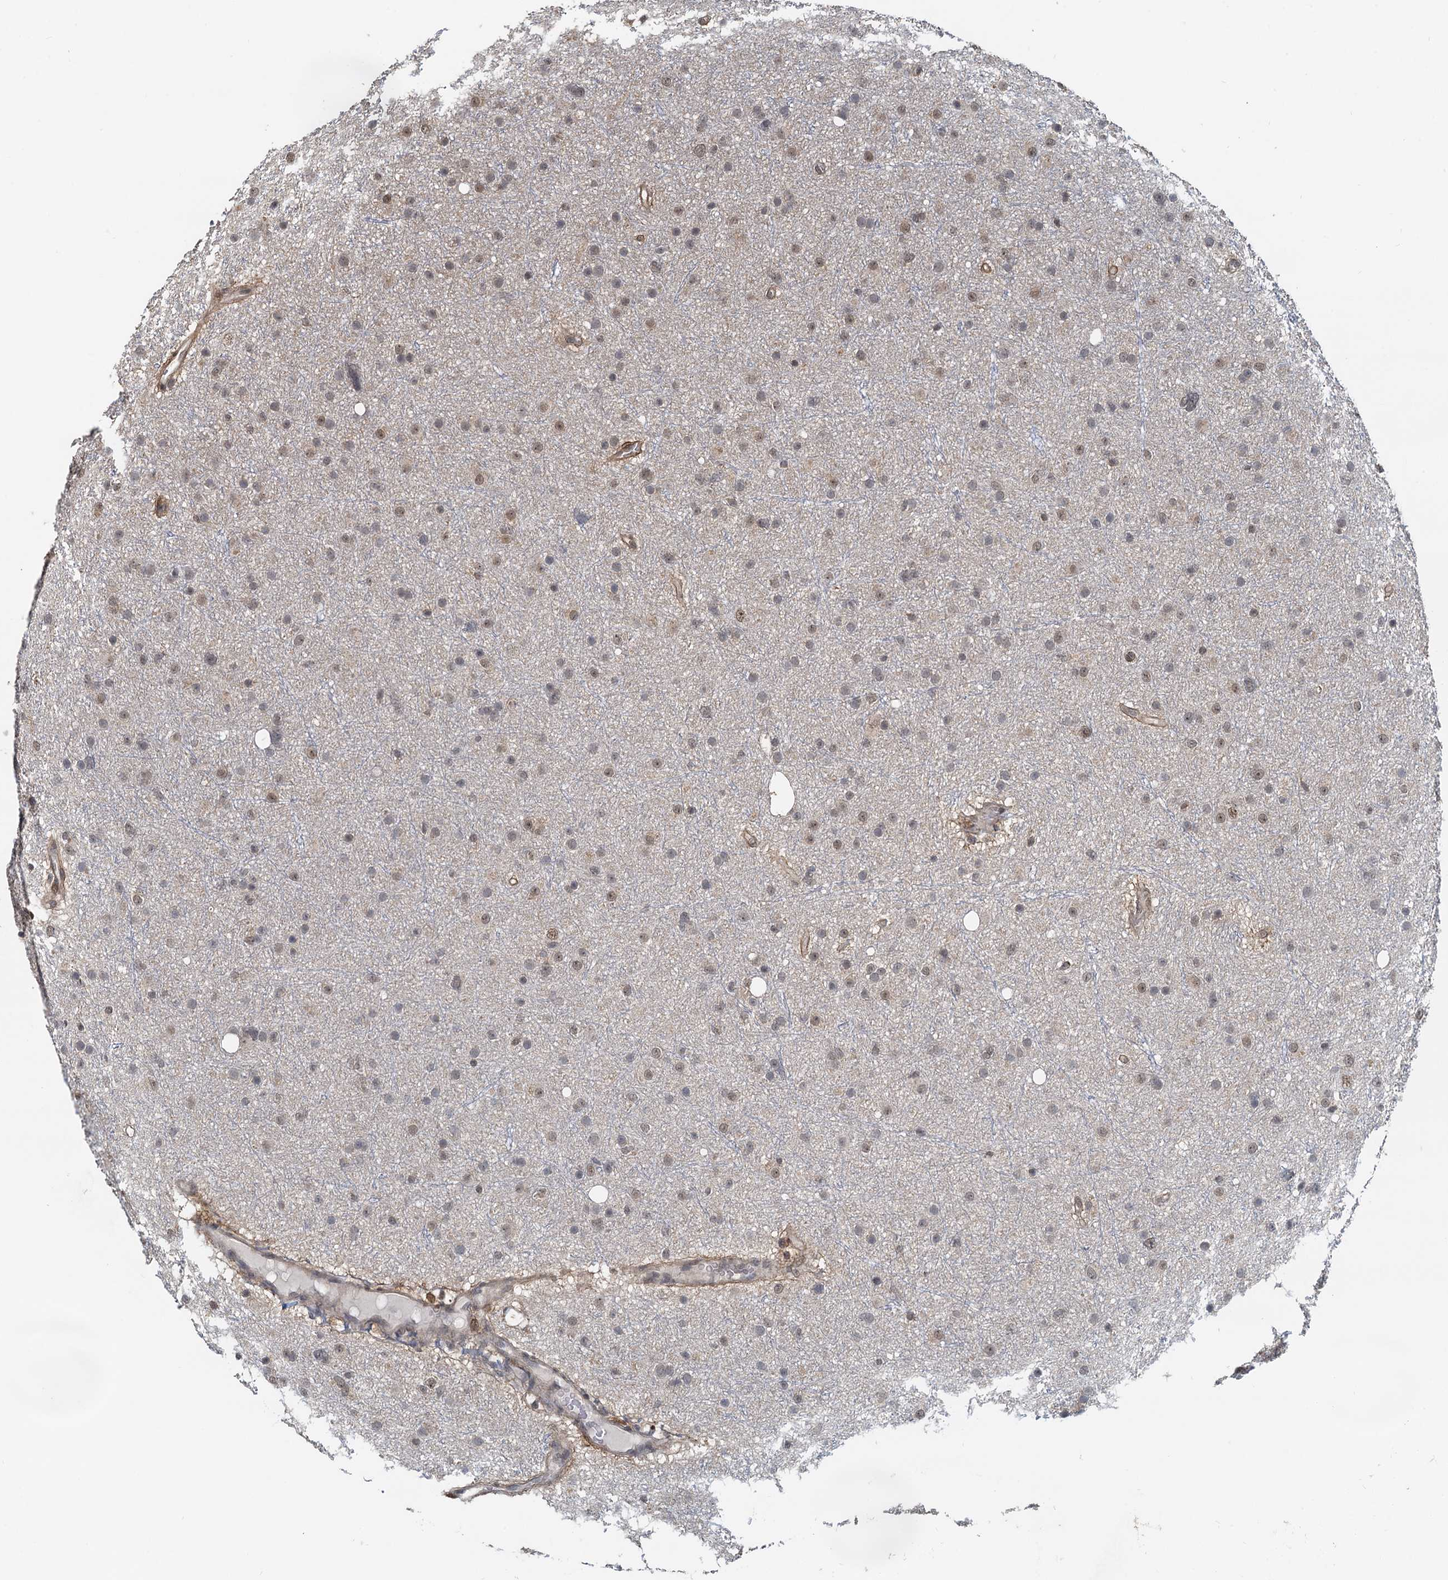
{"staining": {"intensity": "weak", "quantity": "25%-75%", "location": "cytoplasmic/membranous,nuclear"}, "tissue": "glioma", "cell_type": "Tumor cells", "image_type": "cancer", "snomed": [{"axis": "morphology", "description": "Glioma, malignant, Low grade"}, {"axis": "topography", "description": "Cerebral cortex"}], "caption": "This is an image of IHC staining of glioma, which shows weak expression in the cytoplasmic/membranous and nuclear of tumor cells.", "gene": "SPINDOC", "patient": {"sex": "female", "age": 39}}